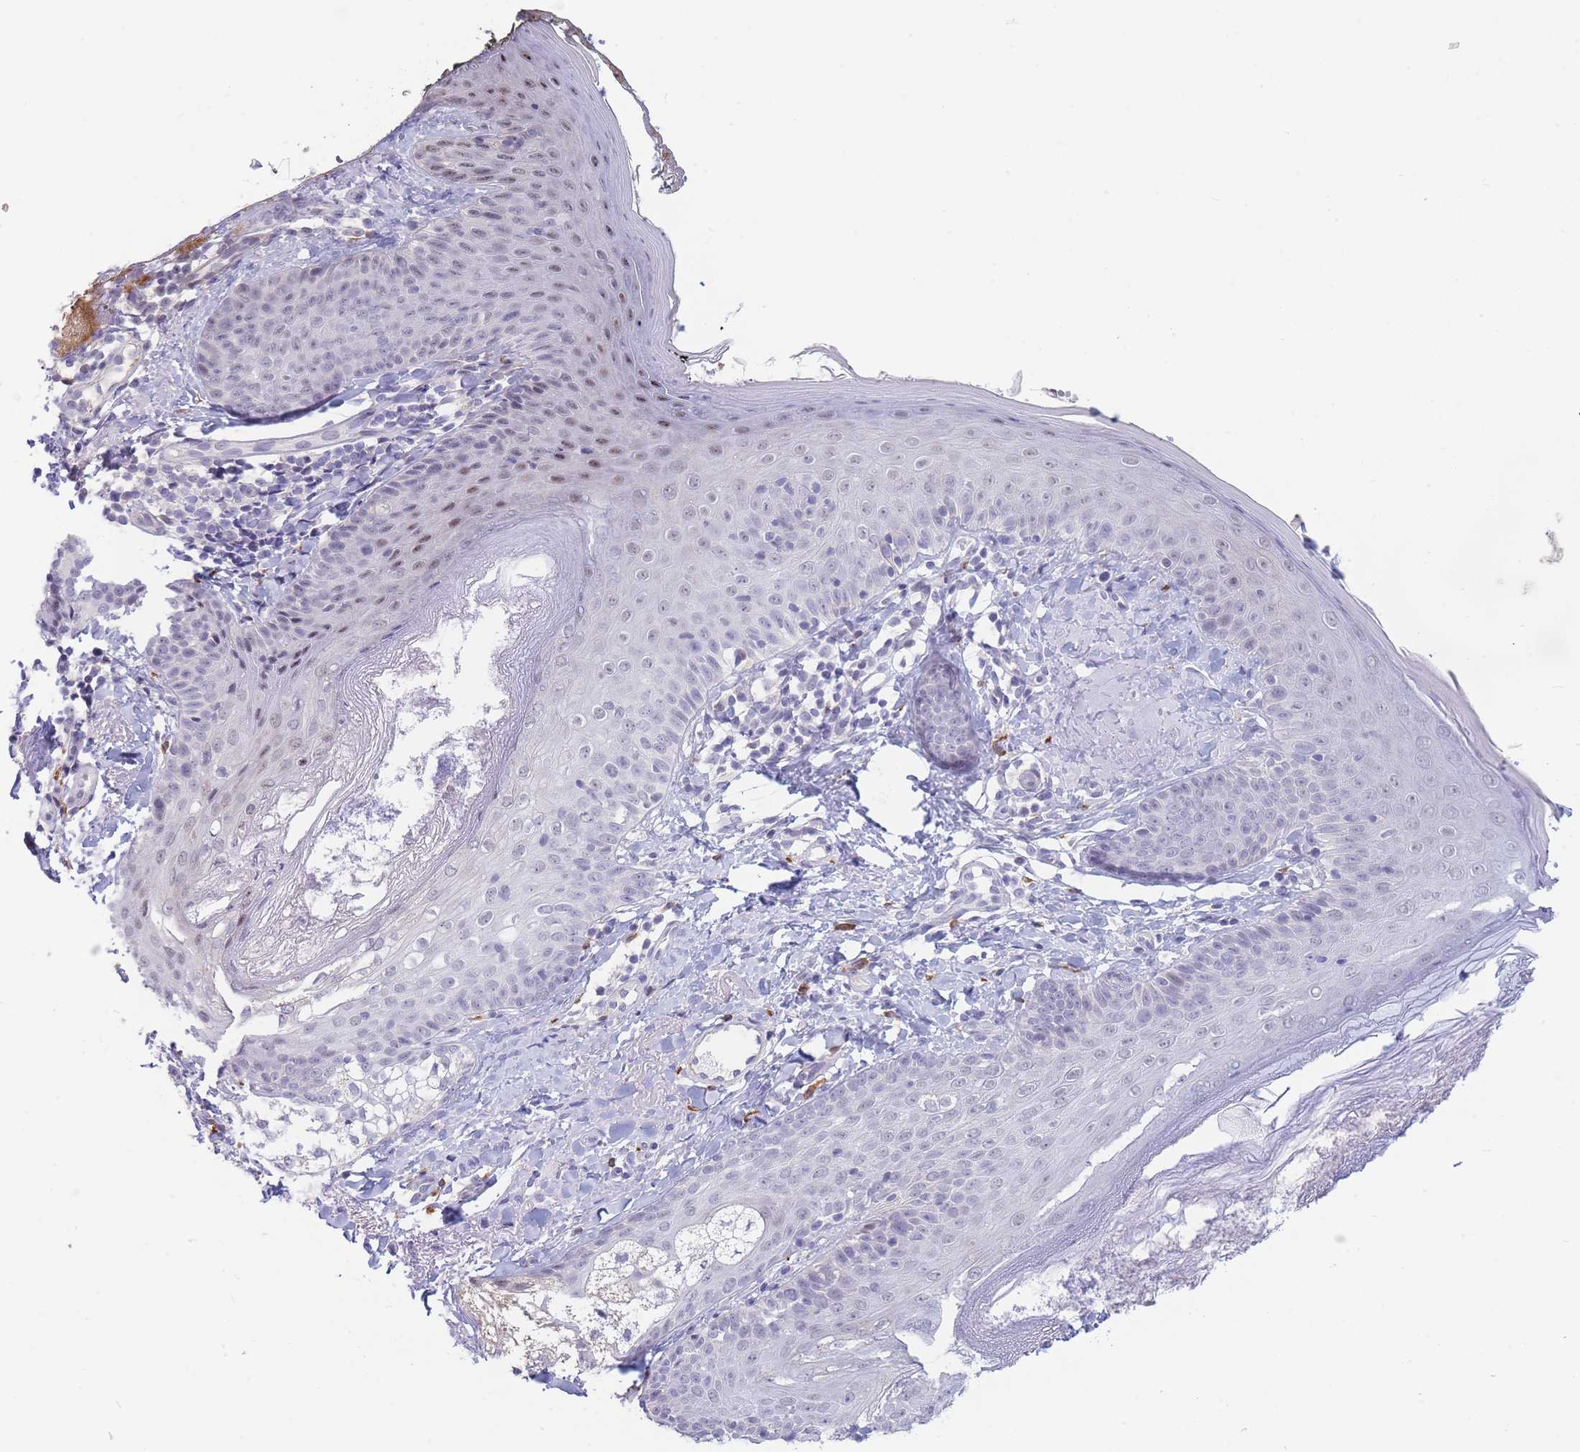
{"staining": {"intensity": "negative", "quantity": "none", "location": "none"}, "tissue": "skin", "cell_type": "Fibroblasts", "image_type": "normal", "snomed": [{"axis": "morphology", "description": "Normal tissue, NOS"}, {"axis": "topography", "description": "Skin"}], "caption": "Skin was stained to show a protein in brown. There is no significant expression in fibroblasts. Nuclei are stained in blue.", "gene": "ASAP3", "patient": {"sex": "male", "age": 57}}